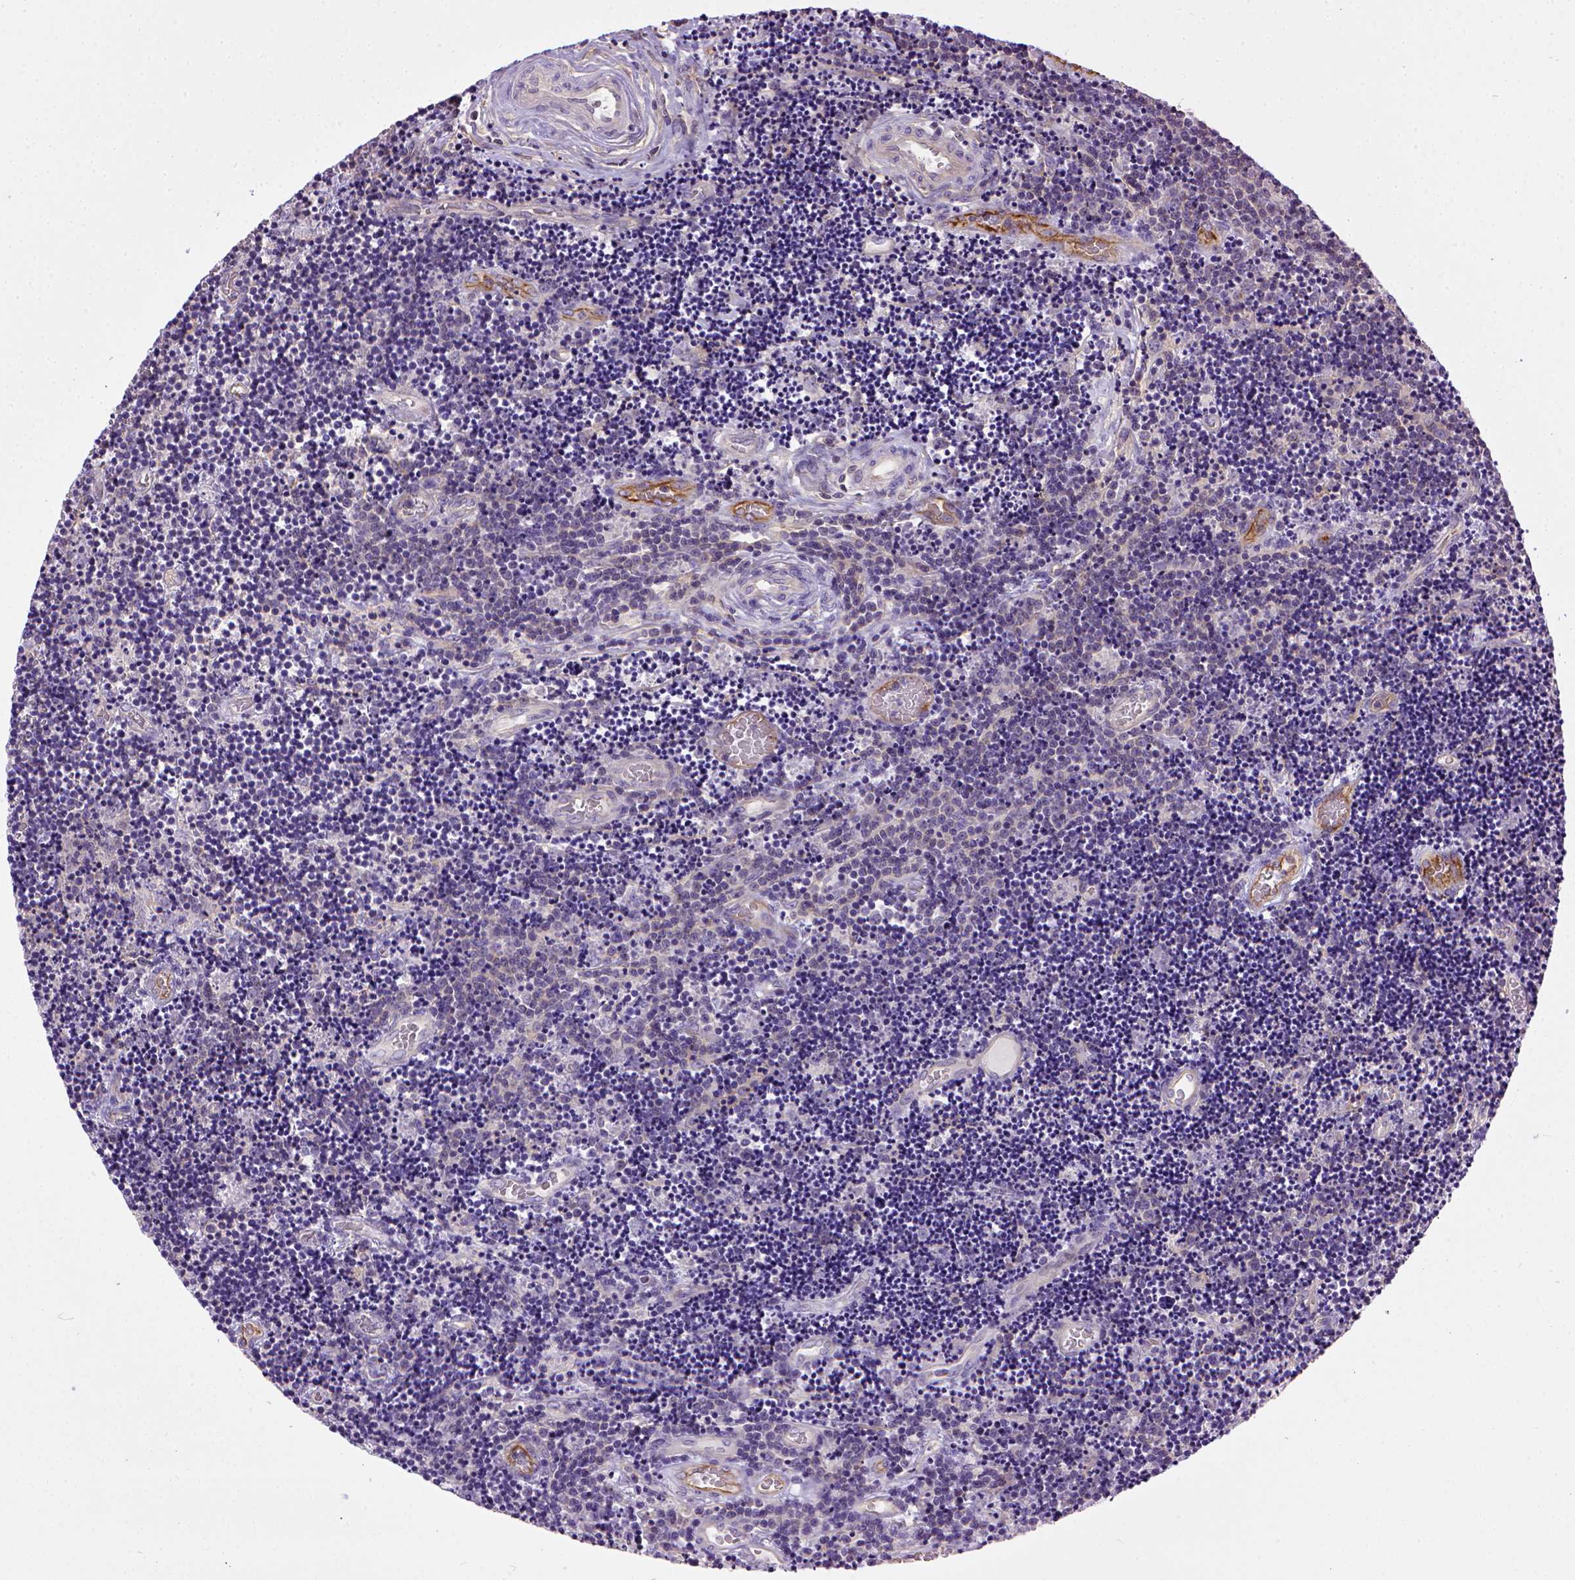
{"staining": {"intensity": "negative", "quantity": "none", "location": "none"}, "tissue": "lymphoma", "cell_type": "Tumor cells", "image_type": "cancer", "snomed": [{"axis": "morphology", "description": "Malignant lymphoma, non-Hodgkin's type, Low grade"}, {"axis": "topography", "description": "Brain"}], "caption": "This is an immunohistochemistry micrograph of lymphoma. There is no expression in tumor cells.", "gene": "ENG", "patient": {"sex": "female", "age": 66}}